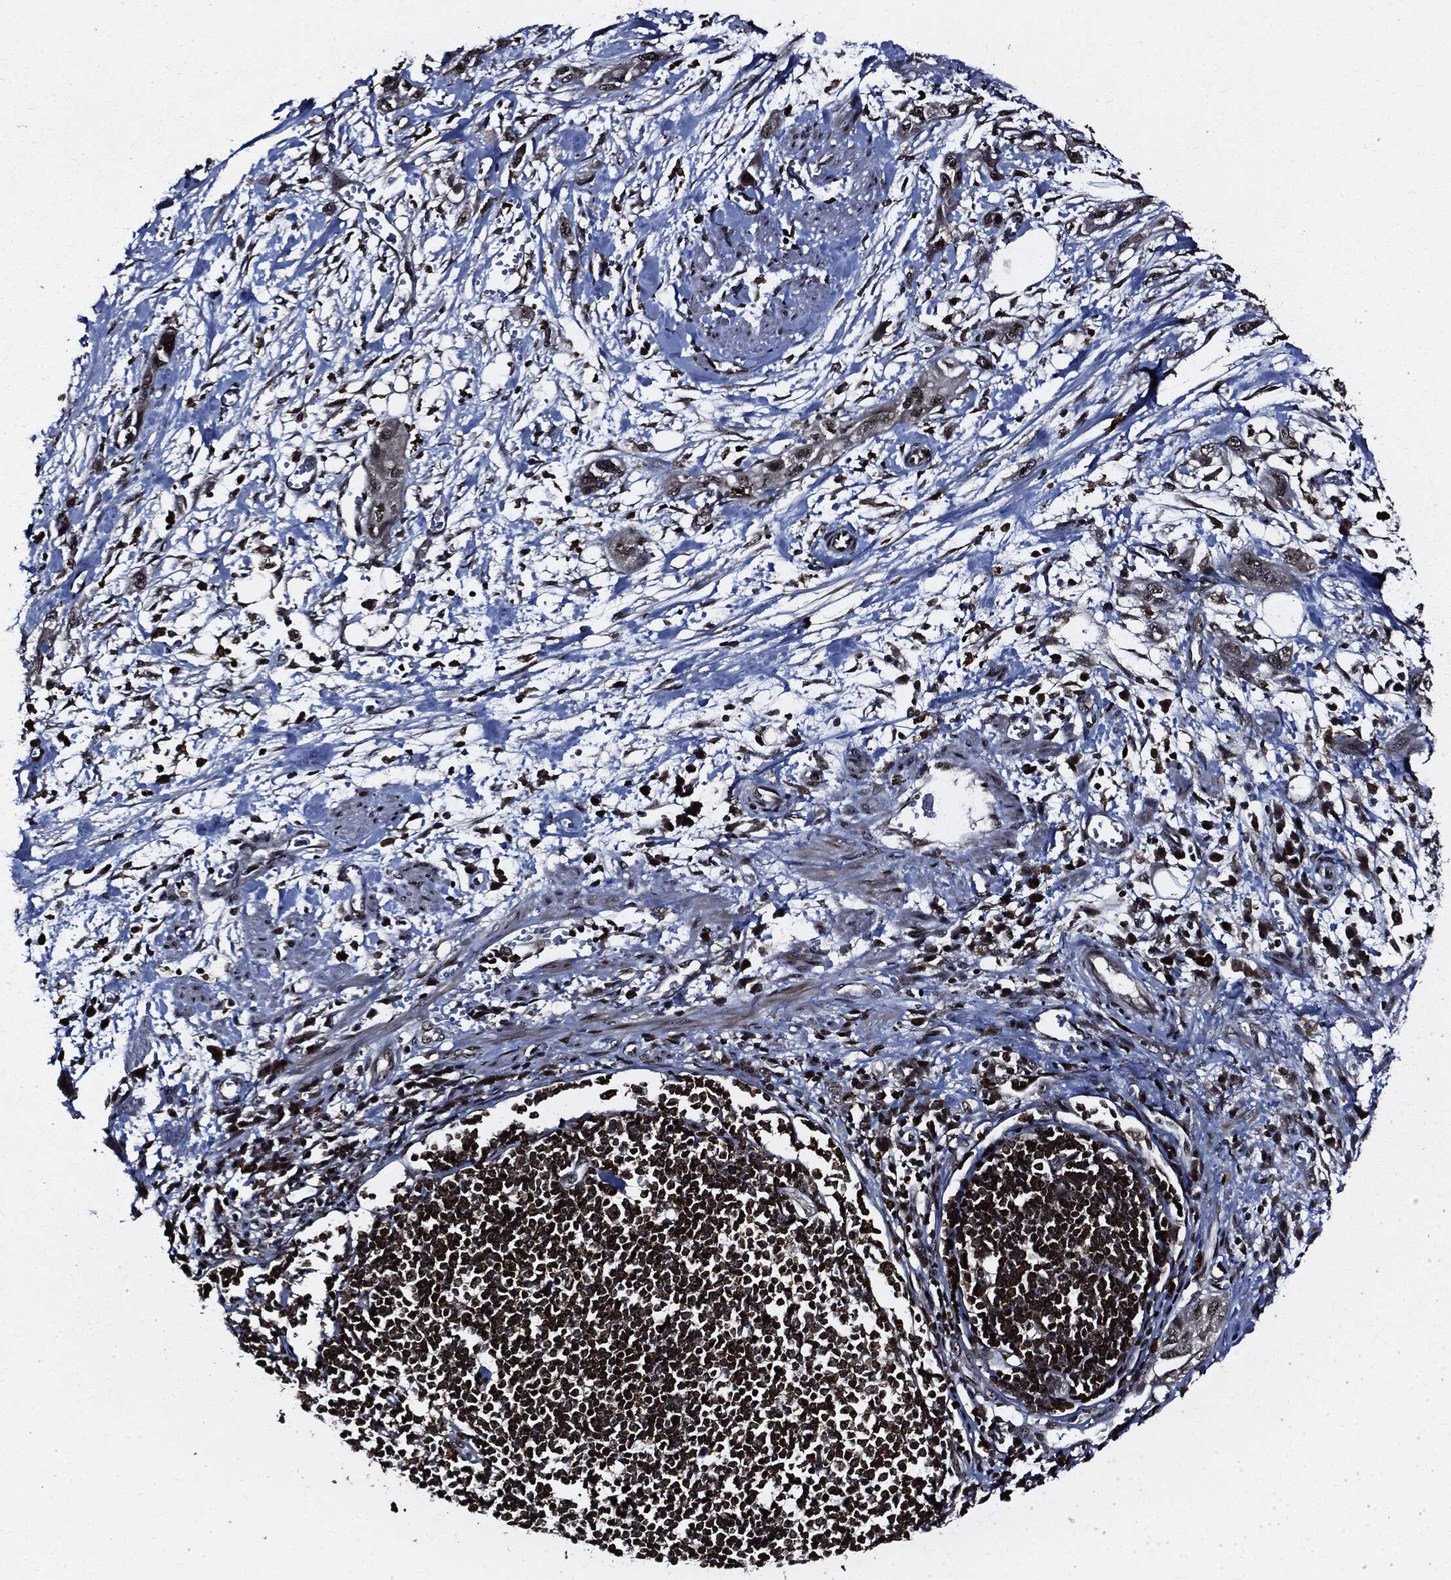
{"staining": {"intensity": "moderate", "quantity": "<25%", "location": "cytoplasmic/membranous,nuclear"}, "tissue": "pancreatic cancer", "cell_type": "Tumor cells", "image_type": "cancer", "snomed": [{"axis": "morphology", "description": "Adenocarcinoma, NOS"}, {"axis": "topography", "description": "Pancreas"}], "caption": "High-magnification brightfield microscopy of adenocarcinoma (pancreatic) stained with DAB (3,3'-diaminobenzidine) (brown) and counterstained with hematoxylin (blue). tumor cells exhibit moderate cytoplasmic/membranous and nuclear expression is appreciated in approximately<25% of cells. The staining is performed using DAB brown chromogen to label protein expression. The nuclei are counter-stained blue using hematoxylin.", "gene": "SUGT1", "patient": {"sex": "male", "age": 72}}